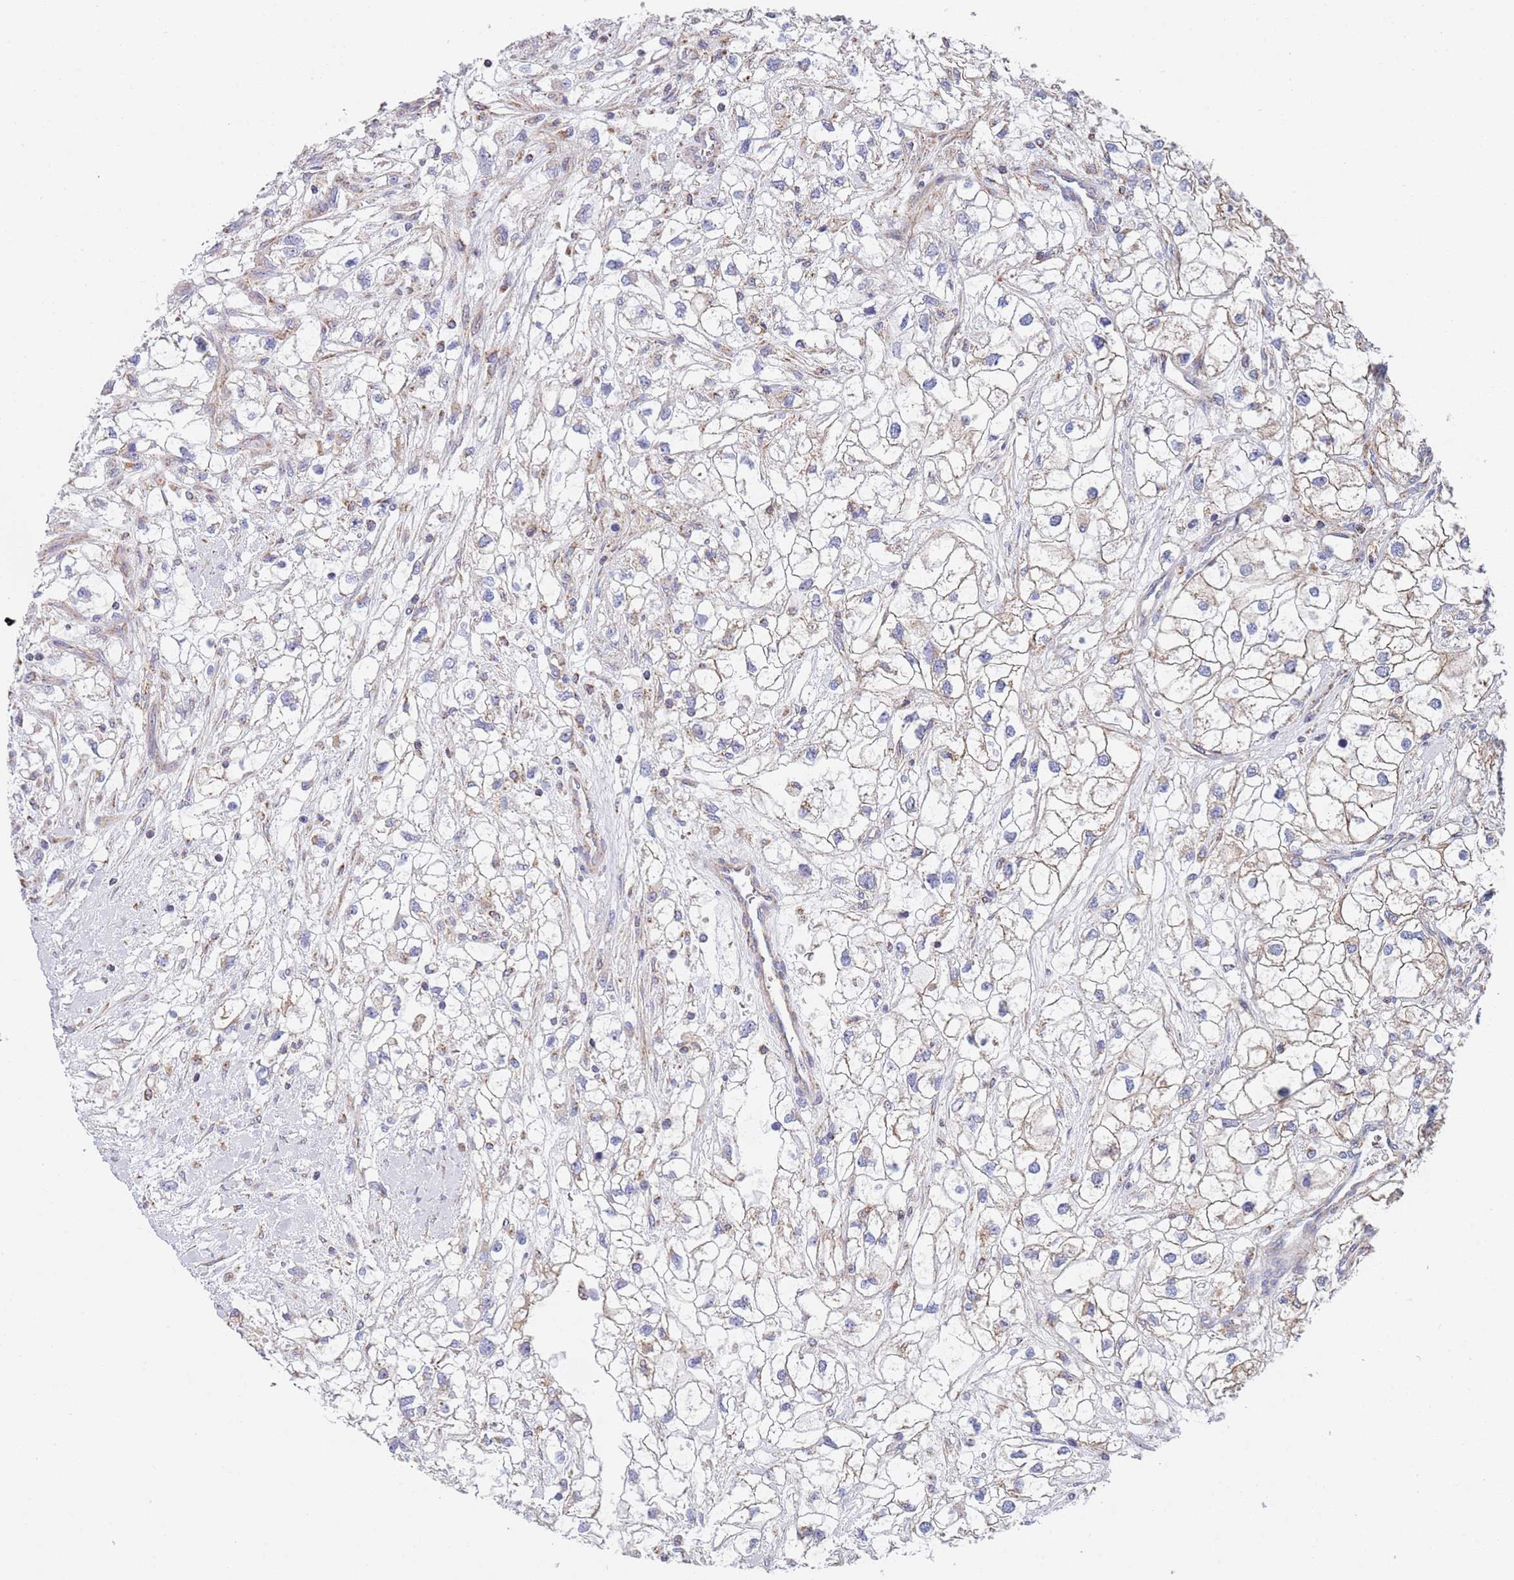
{"staining": {"intensity": "negative", "quantity": "none", "location": "none"}, "tissue": "renal cancer", "cell_type": "Tumor cells", "image_type": "cancer", "snomed": [{"axis": "morphology", "description": "Adenocarcinoma, NOS"}, {"axis": "topography", "description": "Kidney"}], "caption": "DAB immunohistochemical staining of human renal cancer shows no significant expression in tumor cells. Brightfield microscopy of immunohistochemistry (IHC) stained with DAB (3,3'-diaminobenzidine) (brown) and hematoxylin (blue), captured at high magnification.", "gene": "PWWP3A", "patient": {"sex": "male", "age": 59}}